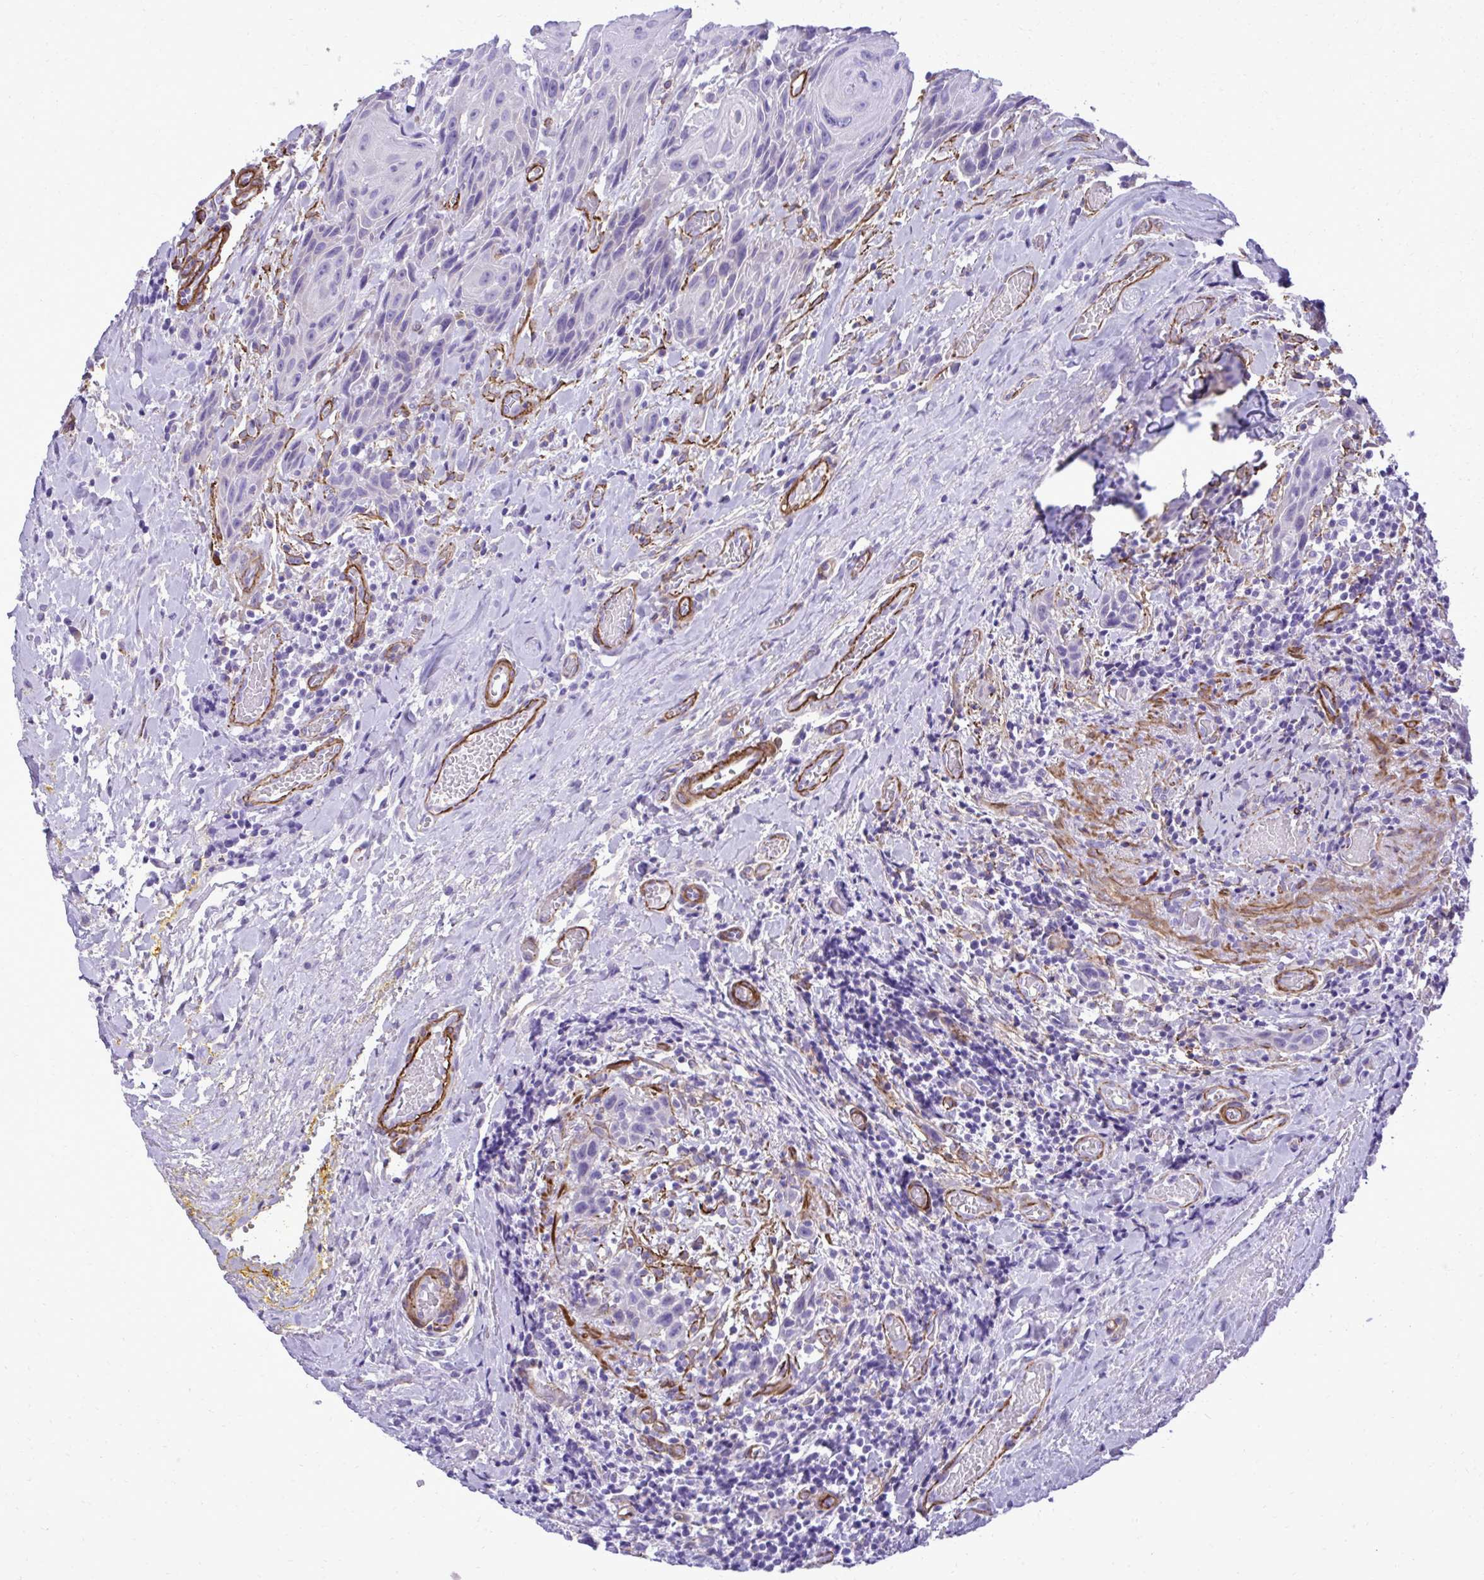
{"staining": {"intensity": "negative", "quantity": "none", "location": "none"}, "tissue": "head and neck cancer", "cell_type": "Tumor cells", "image_type": "cancer", "snomed": [{"axis": "morphology", "description": "Squamous cell carcinoma, NOS"}, {"axis": "topography", "description": "Oral tissue"}, {"axis": "topography", "description": "Head-Neck"}], "caption": "Image shows no significant protein staining in tumor cells of squamous cell carcinoma (head and neck). Brightfield microscopy of IHC stained with DAB (brown) and hematoxylin (blue), captured at high magnification.", "gene": "PITPNM3", "patient": {"sex": "male", "age": 49}}